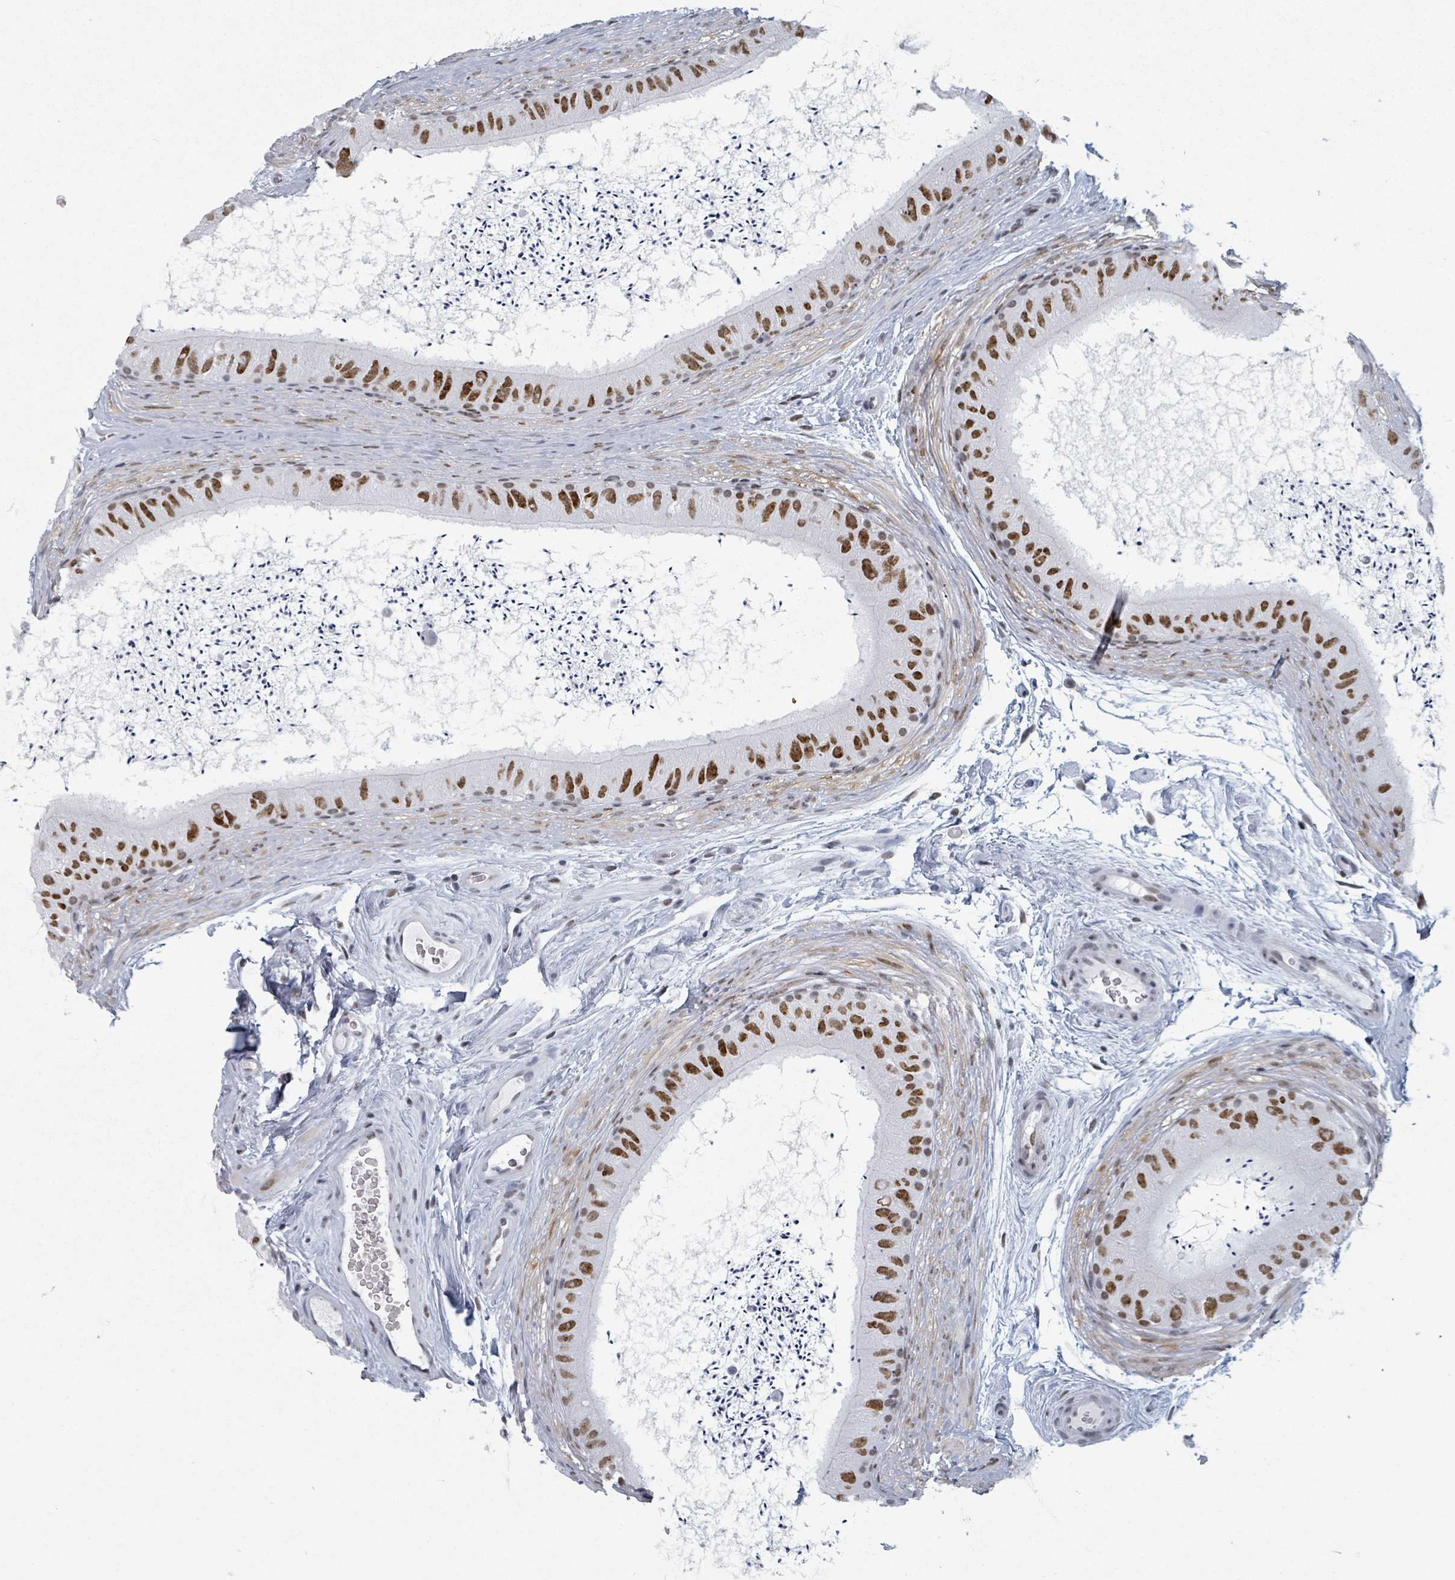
{"staining": {"intensity": "strong", "quantity": ">75%", "location": "nuclear"}, "tissue": "epididymis", "cell_type": "Glandular cells", "image_type": "normal", "snomed": [{"axis": "morphology", "description": "Normal tissue, NOS"}, {"axis": "topography", "description": "Epididymis"}], "caption": "Epididymis stained with a brown dye shows strong nuclear positive expression in about >75% of glandular cells.", "gene": "DHX16", "patient": {"sex": "male", "age": 50}}